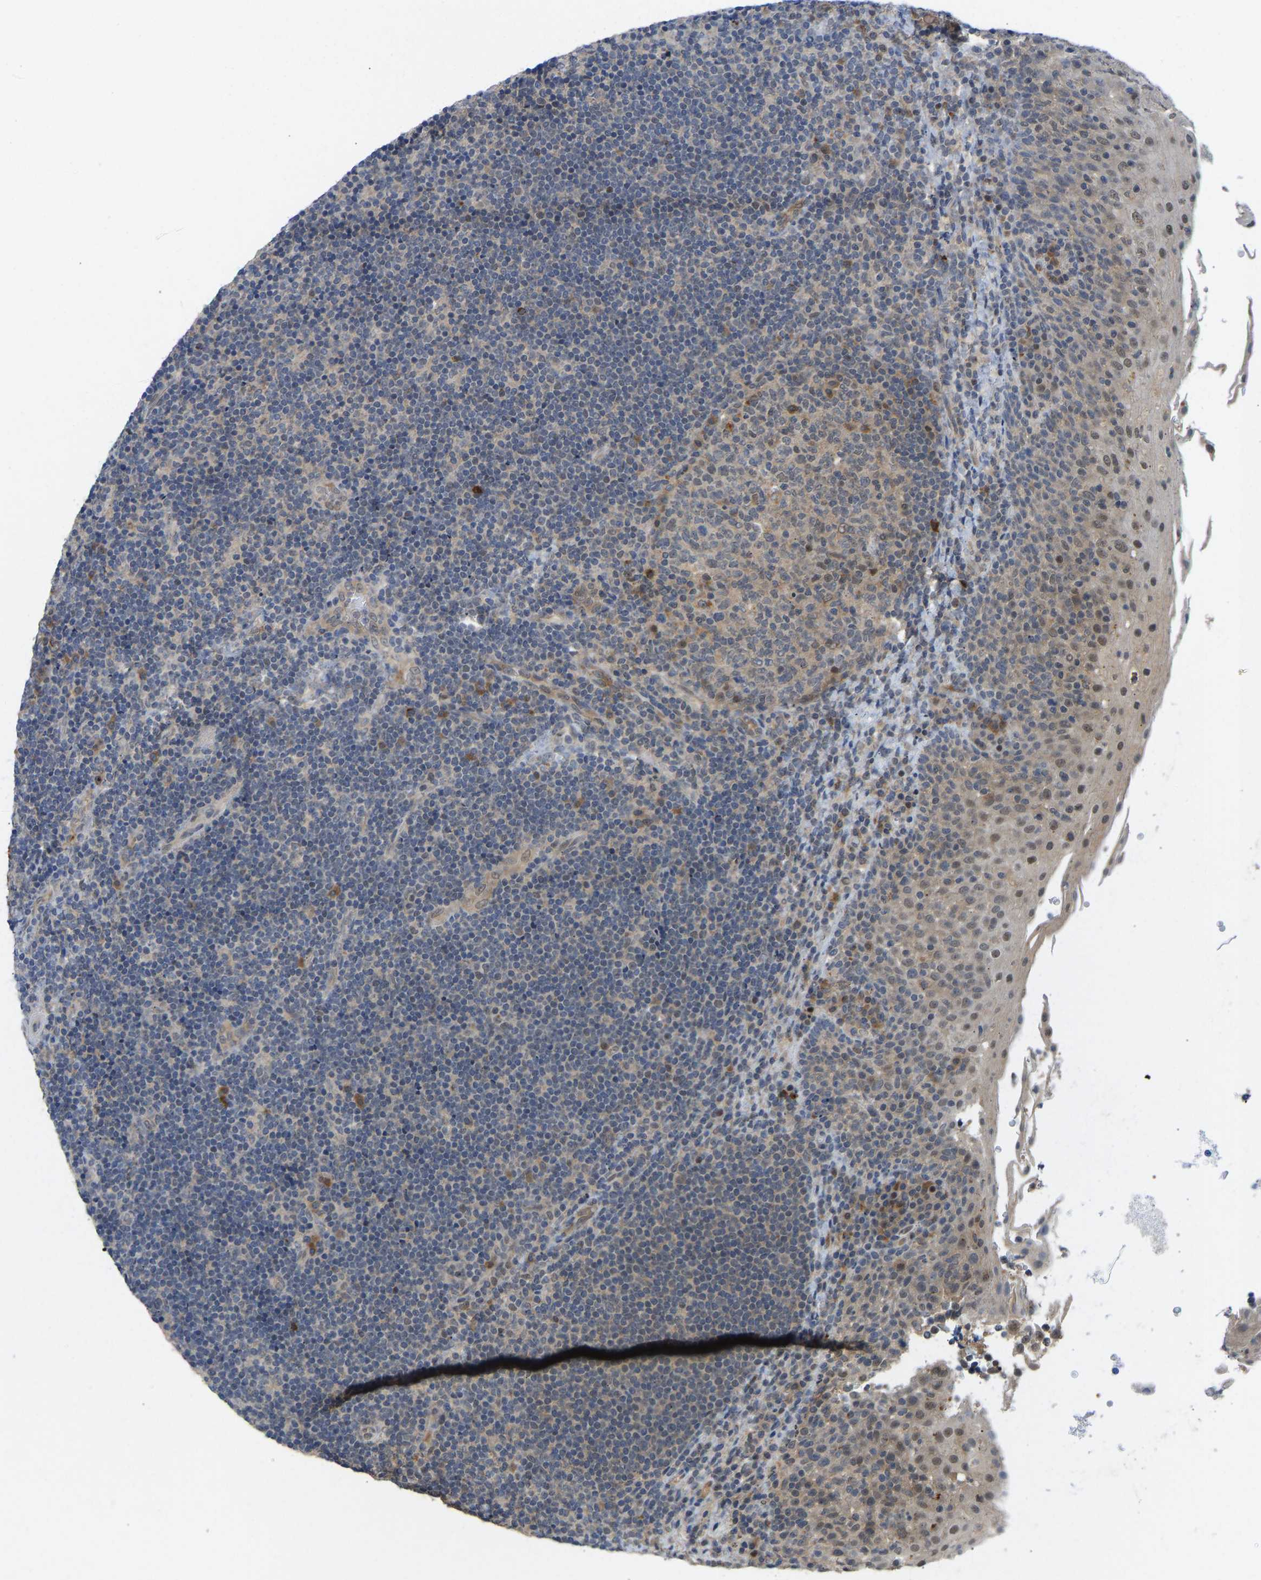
{"staining": {"intensity": "weak", "quantity": "25%-75%", "location": "cytoplasmic/membranous,nuclear"}, "tissue": "lymphoma", "cell_type": "Tumor cells", "image_type": "cancer", "snomed": [{"axis": "morphology", "description": "Malignant lymphoma, non-Hodgkin's type, High grade"}, {"axis": "topography", "description": "Tonsil"}], "caption": "Protein expression by immunohistochemistry reveals weak cytoplasmic/membranous and nuclear positivity in about 25%-75% of tumor cells in lymphoma.", "gene": "ZNF251", "patient": {"sex": "female", "age": 36}}